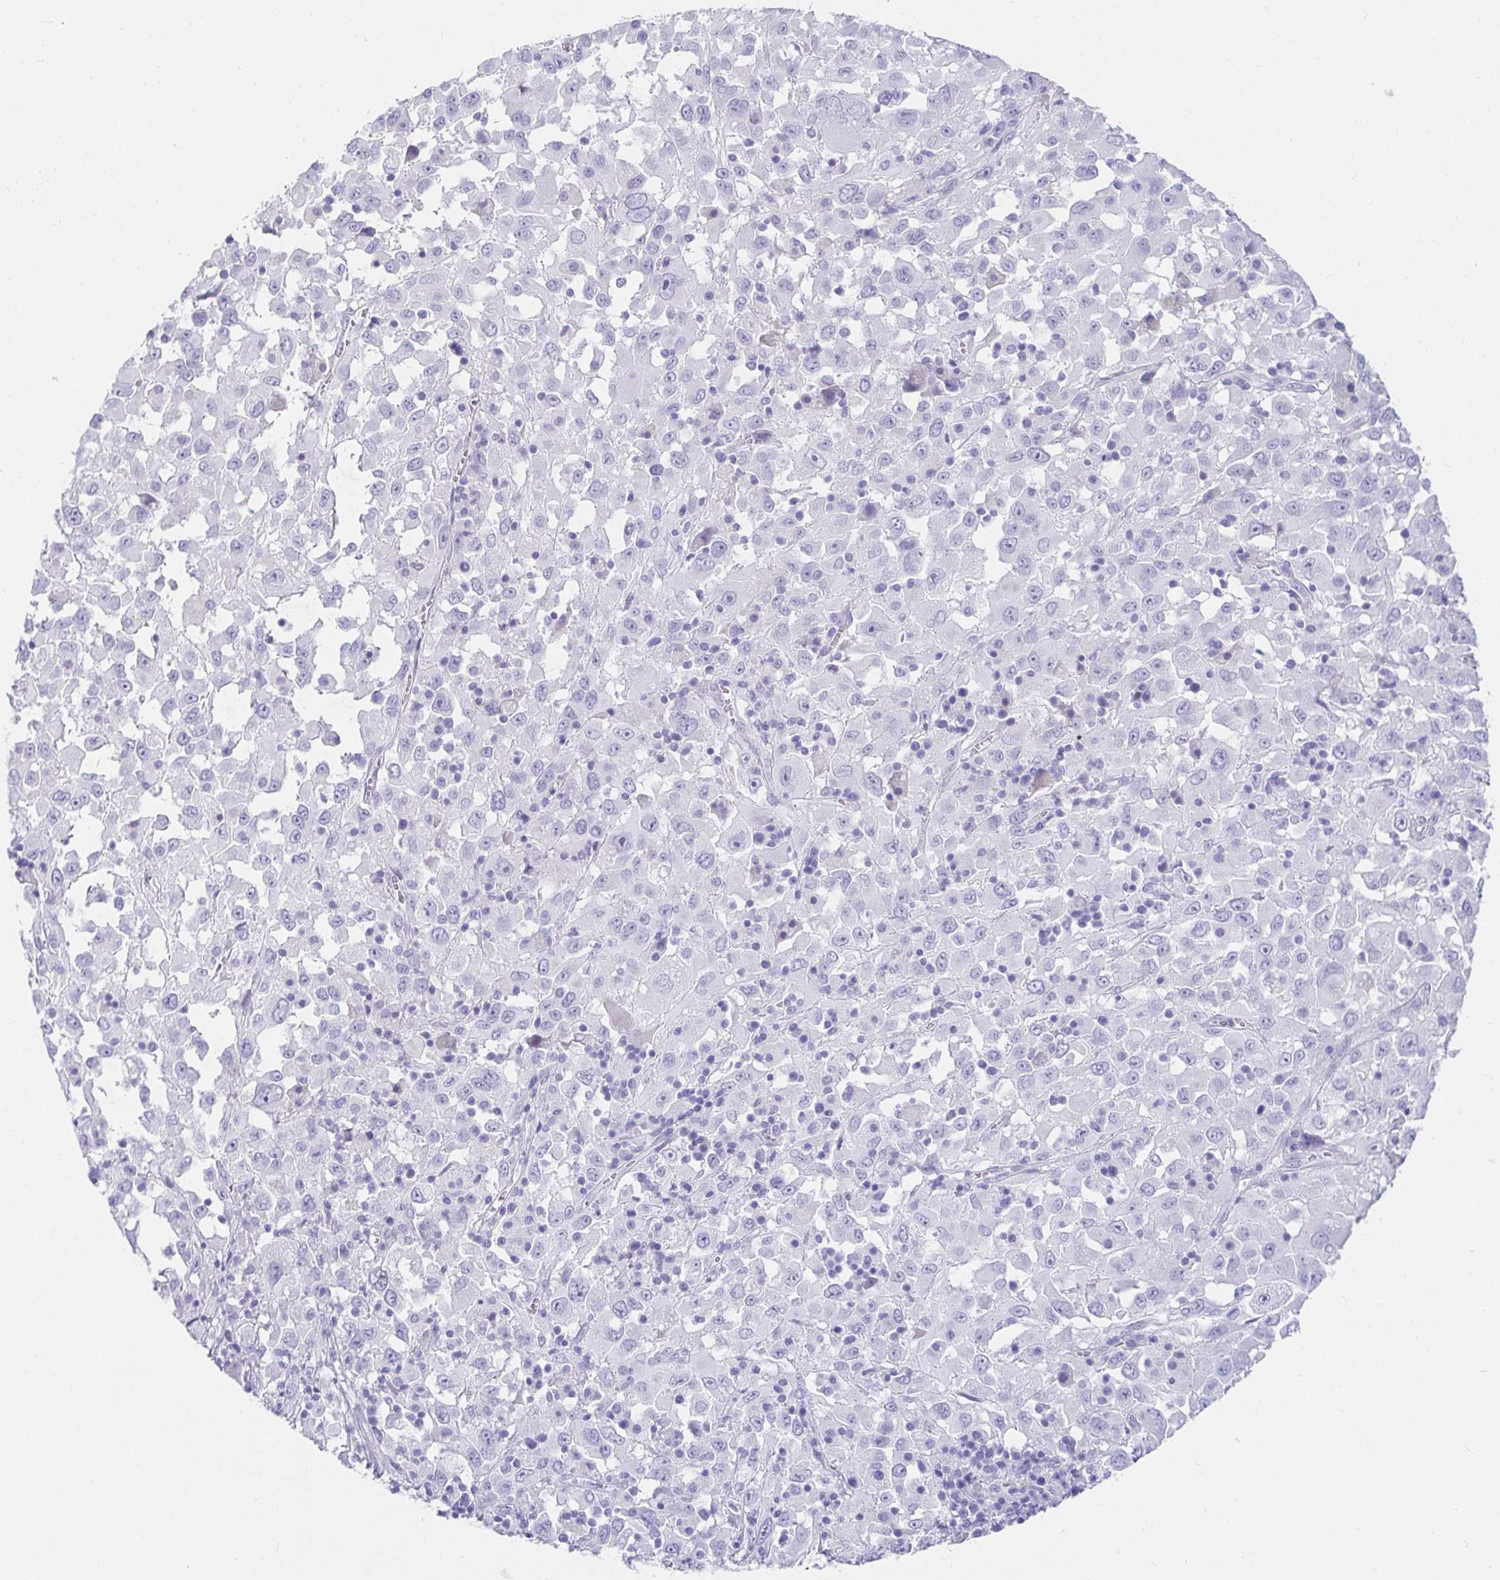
{"staining": {"intensity": "negative", "quantity": "none", "location": "none"}, "tissue": "melanoma", "cell_type": "Tumor cells", "image_type": "cancer", "snomed": [{"axis": "morphology", "description": "Malignant melanoma, Metastatic site"}, {"axis": "topography", "description": "Soft tissue"}], "caption": "Immunohistochemical staining of human malignant melanoma (metastatic site) displays no significant staining in tumor cells.", "gene": "VGLL1", "patient": {"sex": "male", "age": 50}}